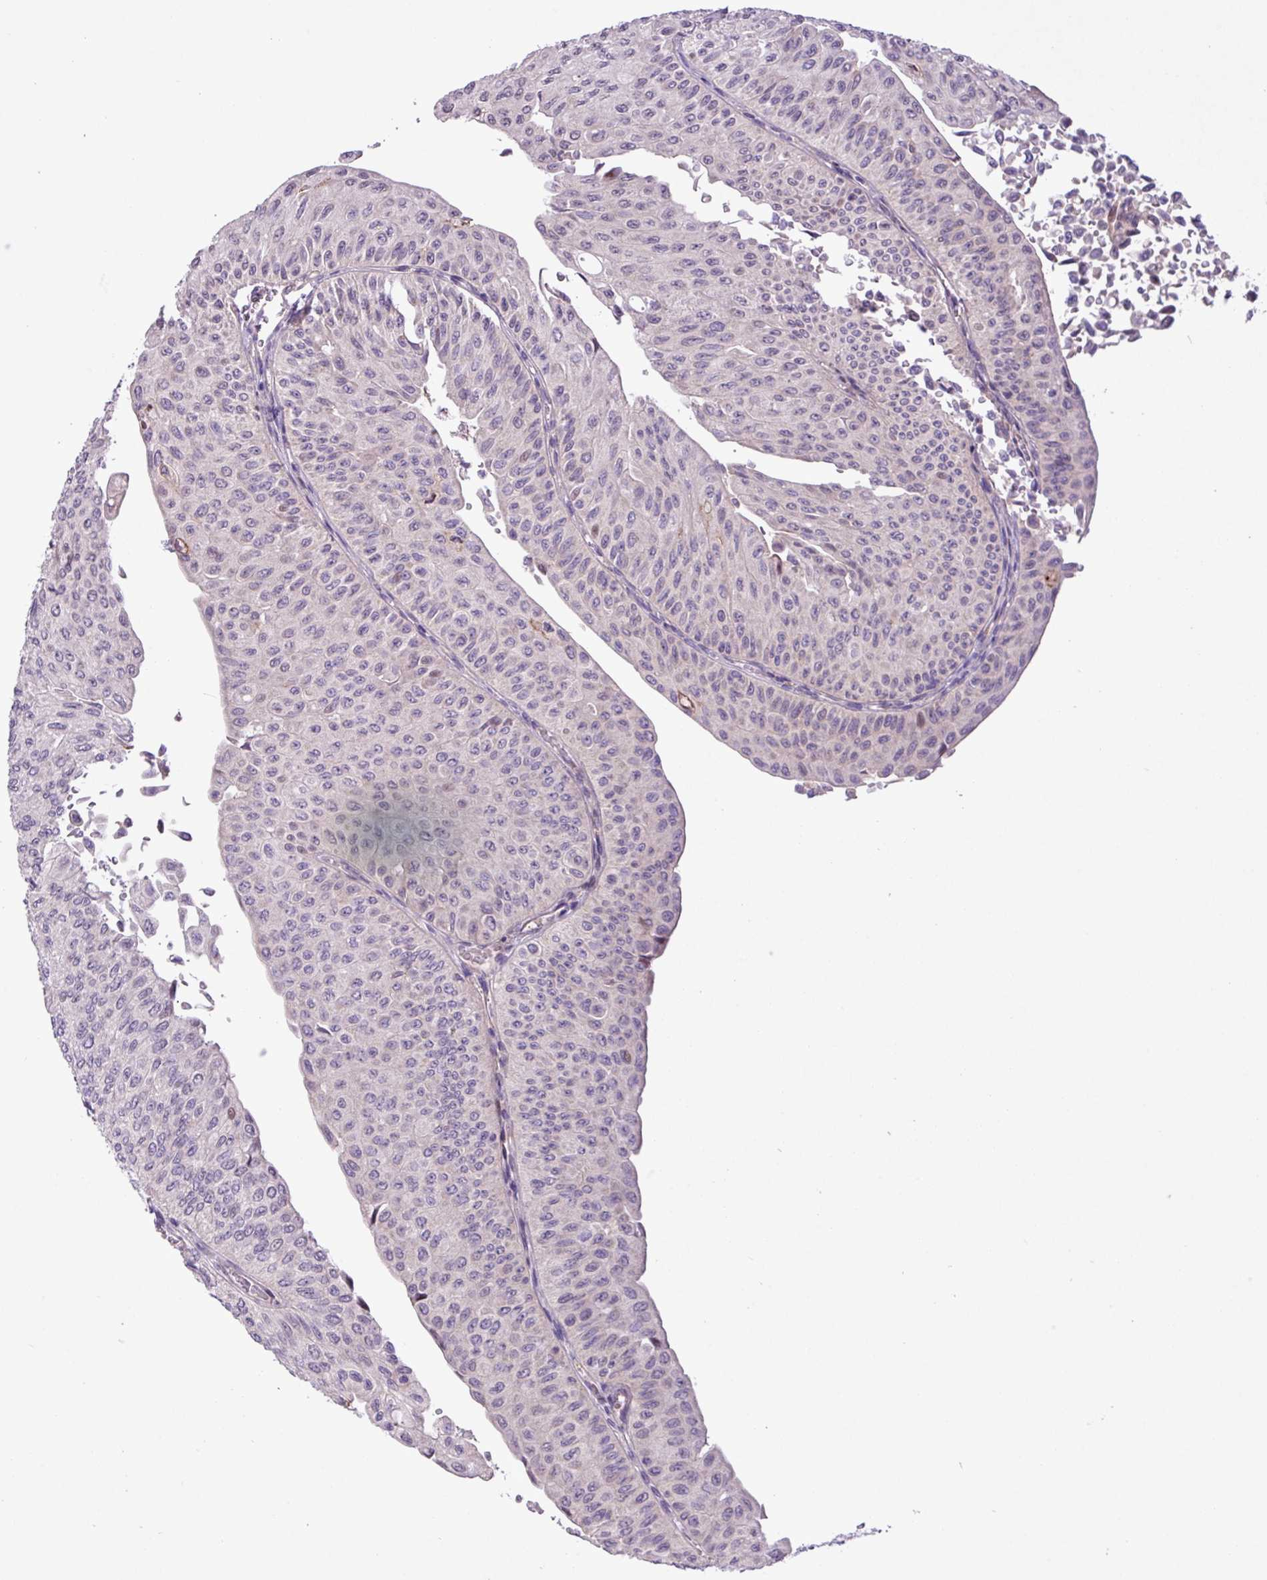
{"staining": {"intensity": "negative", "quantity": "none", "location": "none"}, "tissue": "urothelial cancer", "cell_type": "Tumor cells", "image_type": "cancer", "snomed": [{"axis": "morphology", "description": "Urothelial carcinoma, NOS"}, {"axis": "topography", "description": "Urinary bladder"}], "caption": "This is a histopathology image of immunohistochemistry staining of transitional cell carcinoma, which shows no expression in tumor cells.", "gene": "RPP25L", "patient": {"sex": "male", "age": 59}}